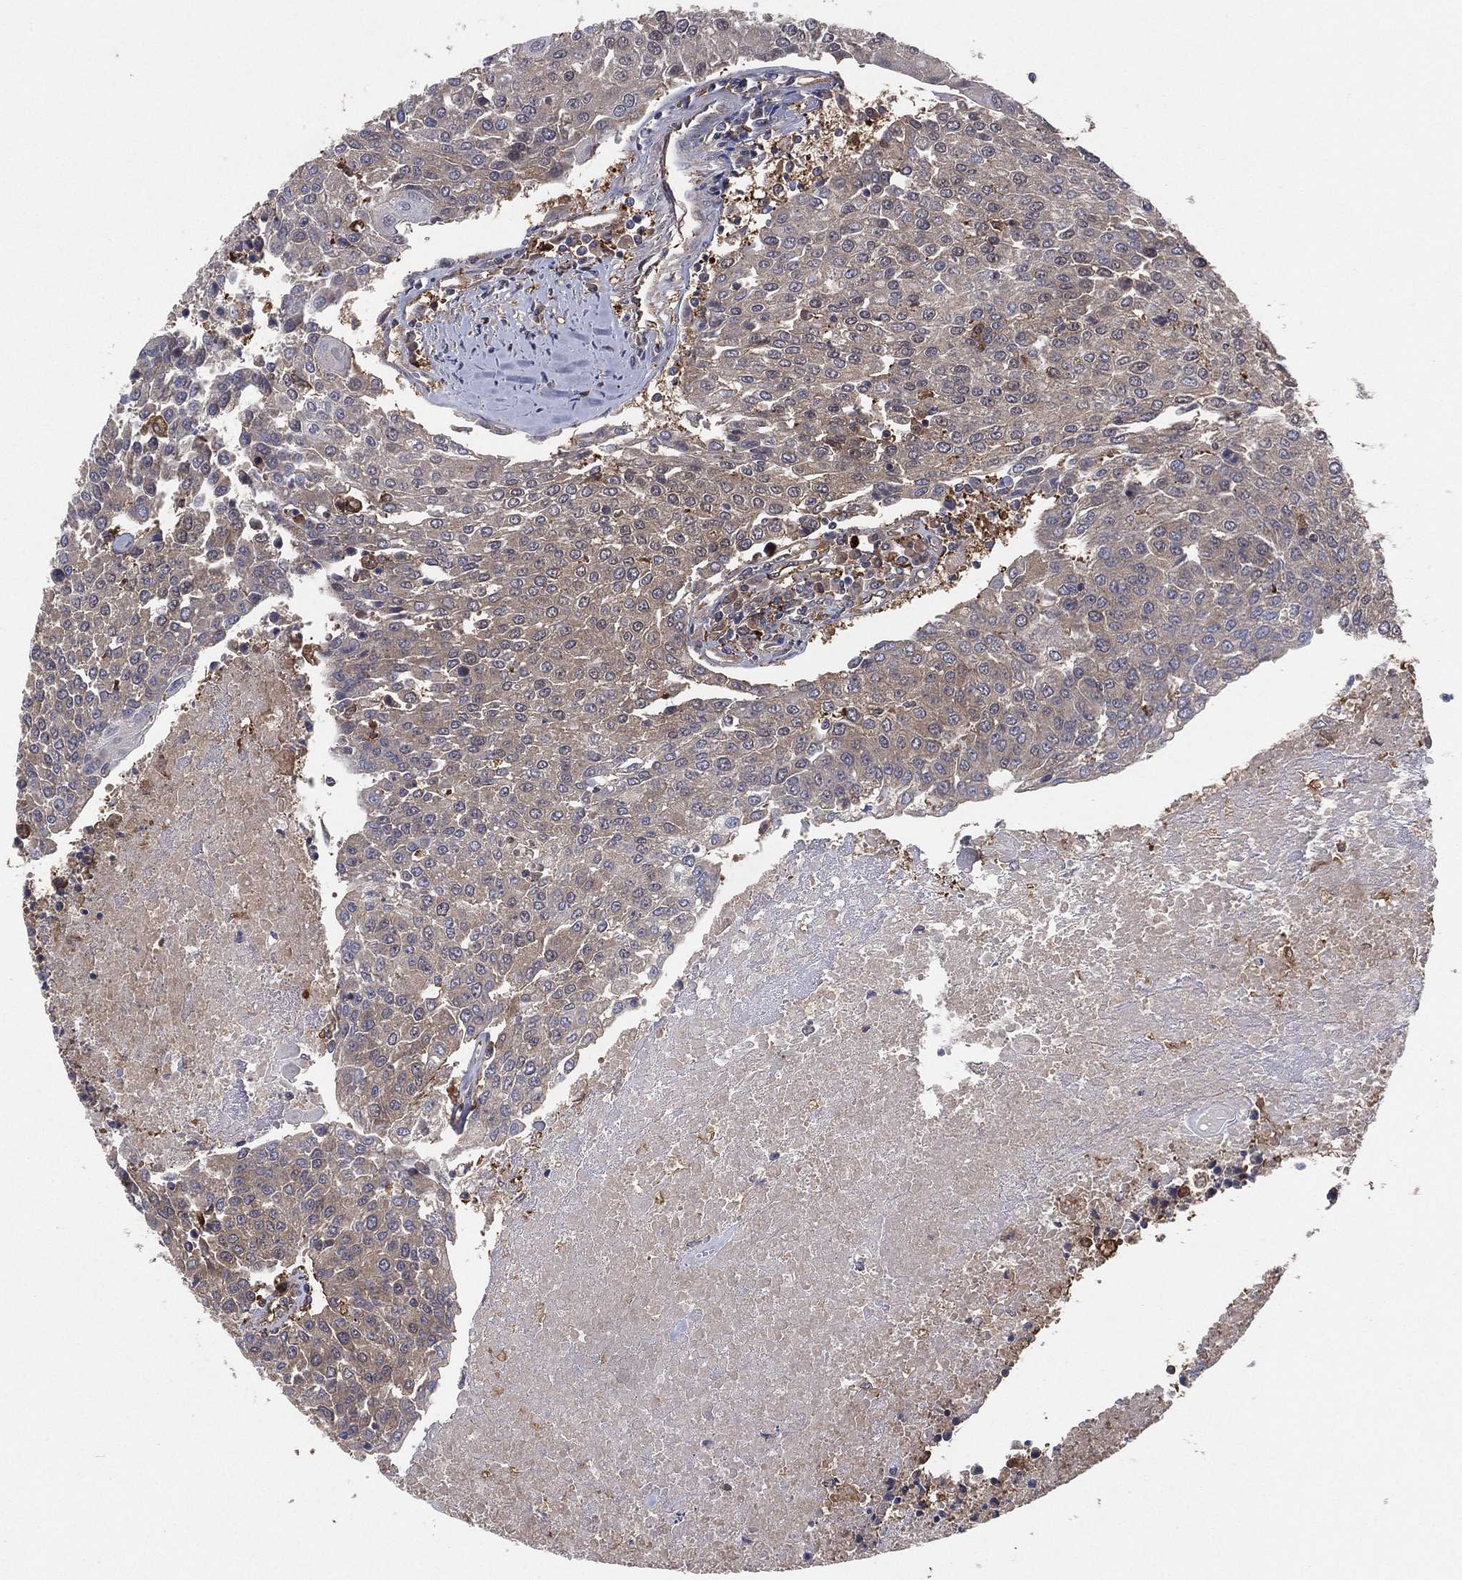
{"staining": {"intensity": "moderate", "quantity": "<25%", "location": "cytoplasmic/membranous"}, "tissue": "urothelial cancer", "cell_type": "Tumor cells", "image_type": "cancer", "snomed": [{"axis": "morphology", "description": "Urothelial carcinoma, High grade"}, {"axis": "topography", "description": "Urinary bladder"}], "caption": "Human urothelial carcinoma (high-grade) stained for a protein (brown) reveals moderate cytoplasmic/membranous positive expression in about <25% of tumor cells.", "gene": "PSMG4", "patient": {"sex": "female", "age": 85}}